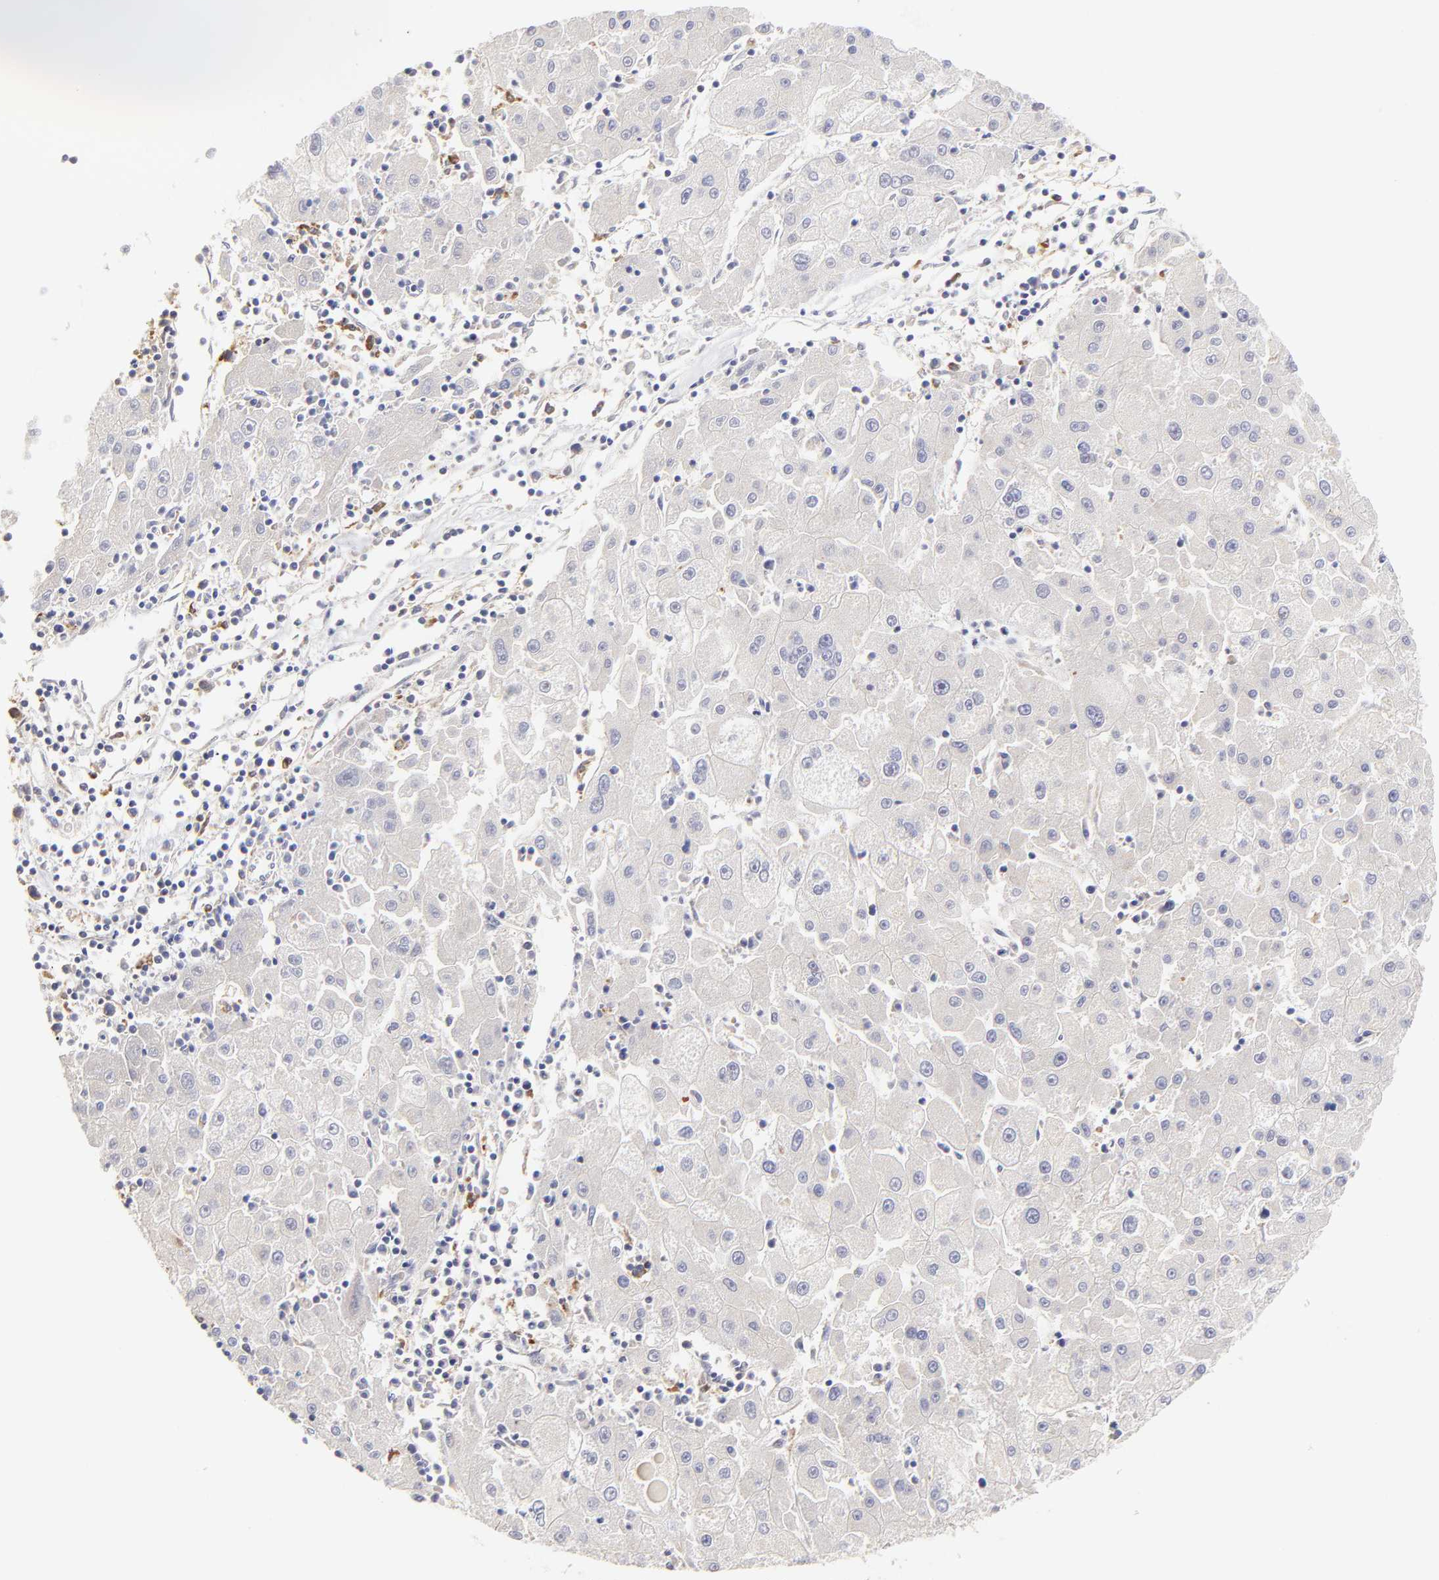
{"staining": {"intensity": "negative", "quantity": "none", "location": "none"}, "tissue": "liver cancer", "cell_type": "Tumor cells", "image_type": "cancer", "snomed": [{"axis": "morphology", "description": "Carcinoma, Hepatocellular, NOS"}, {"axis": "topography", "description": "Liver"}], "caption": "This is a image of immunohistochemistry (IHC) staining of liver cancer (hepatocellular carcinoma), which shows no positivity in tumor cells.", "gene": "GCSAM", "patient": {"sex": "male", "age": 72}}